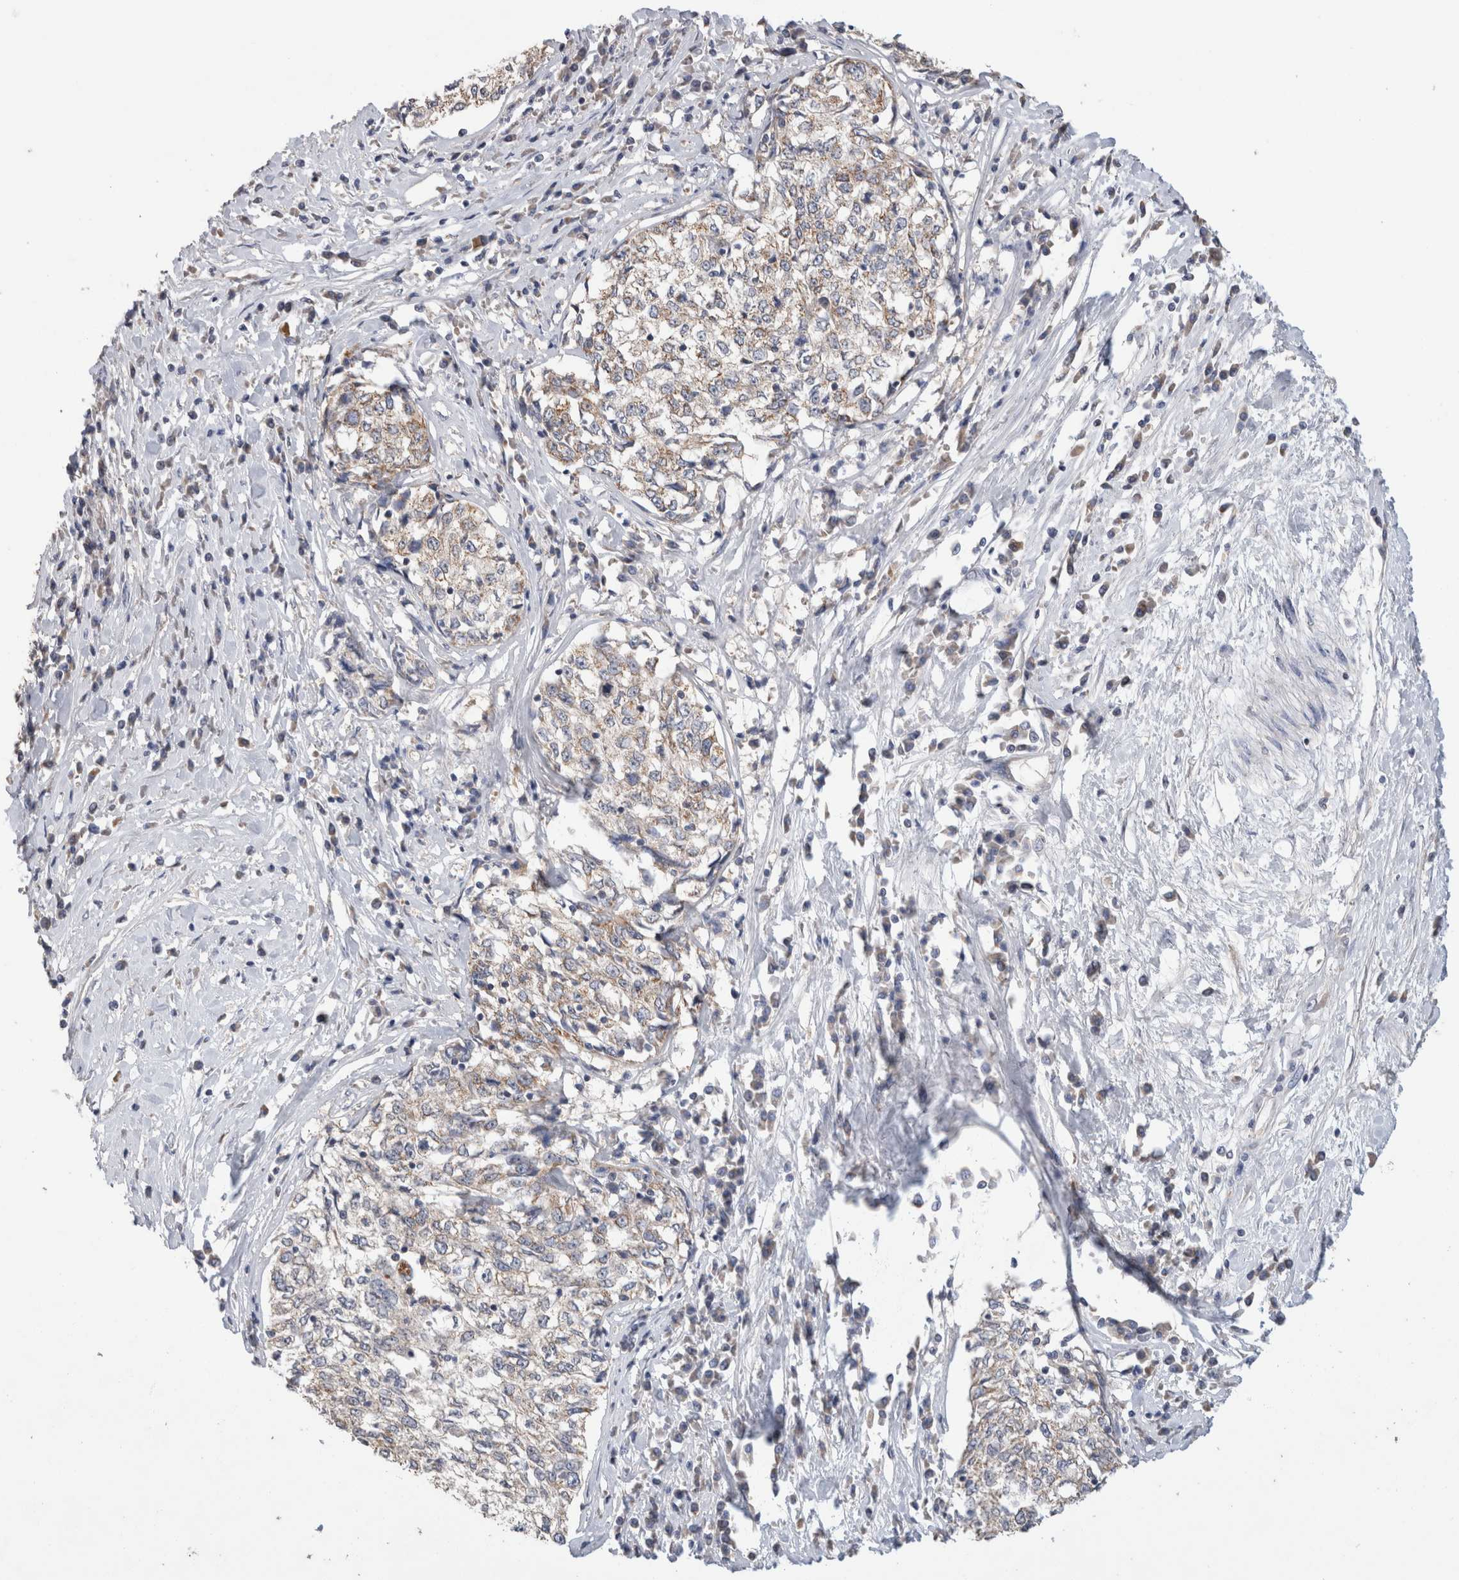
{"staining": {"intensity": "weak", "quantity": ">75%", "location": "cytoplasmic/membranous"}, "tissue": "cervical cancer", "cell_type": "Tumor cells", "image_type": "cancer", "snomed": [{"axis": "morphology", "description": "Squamous cell carcinoma, NOS"}, {"axis": "topography", "description": "Cervix"}], "caption": "Immunohistochemistry (DAB) staining of human squamous cell carcinoma (cervical) shows weak cytoplasmic/membranous protein staining in approximately >75% of tumor cells.", "gene": "IARS2", "patient": {"sex": "female", "age": 57}}